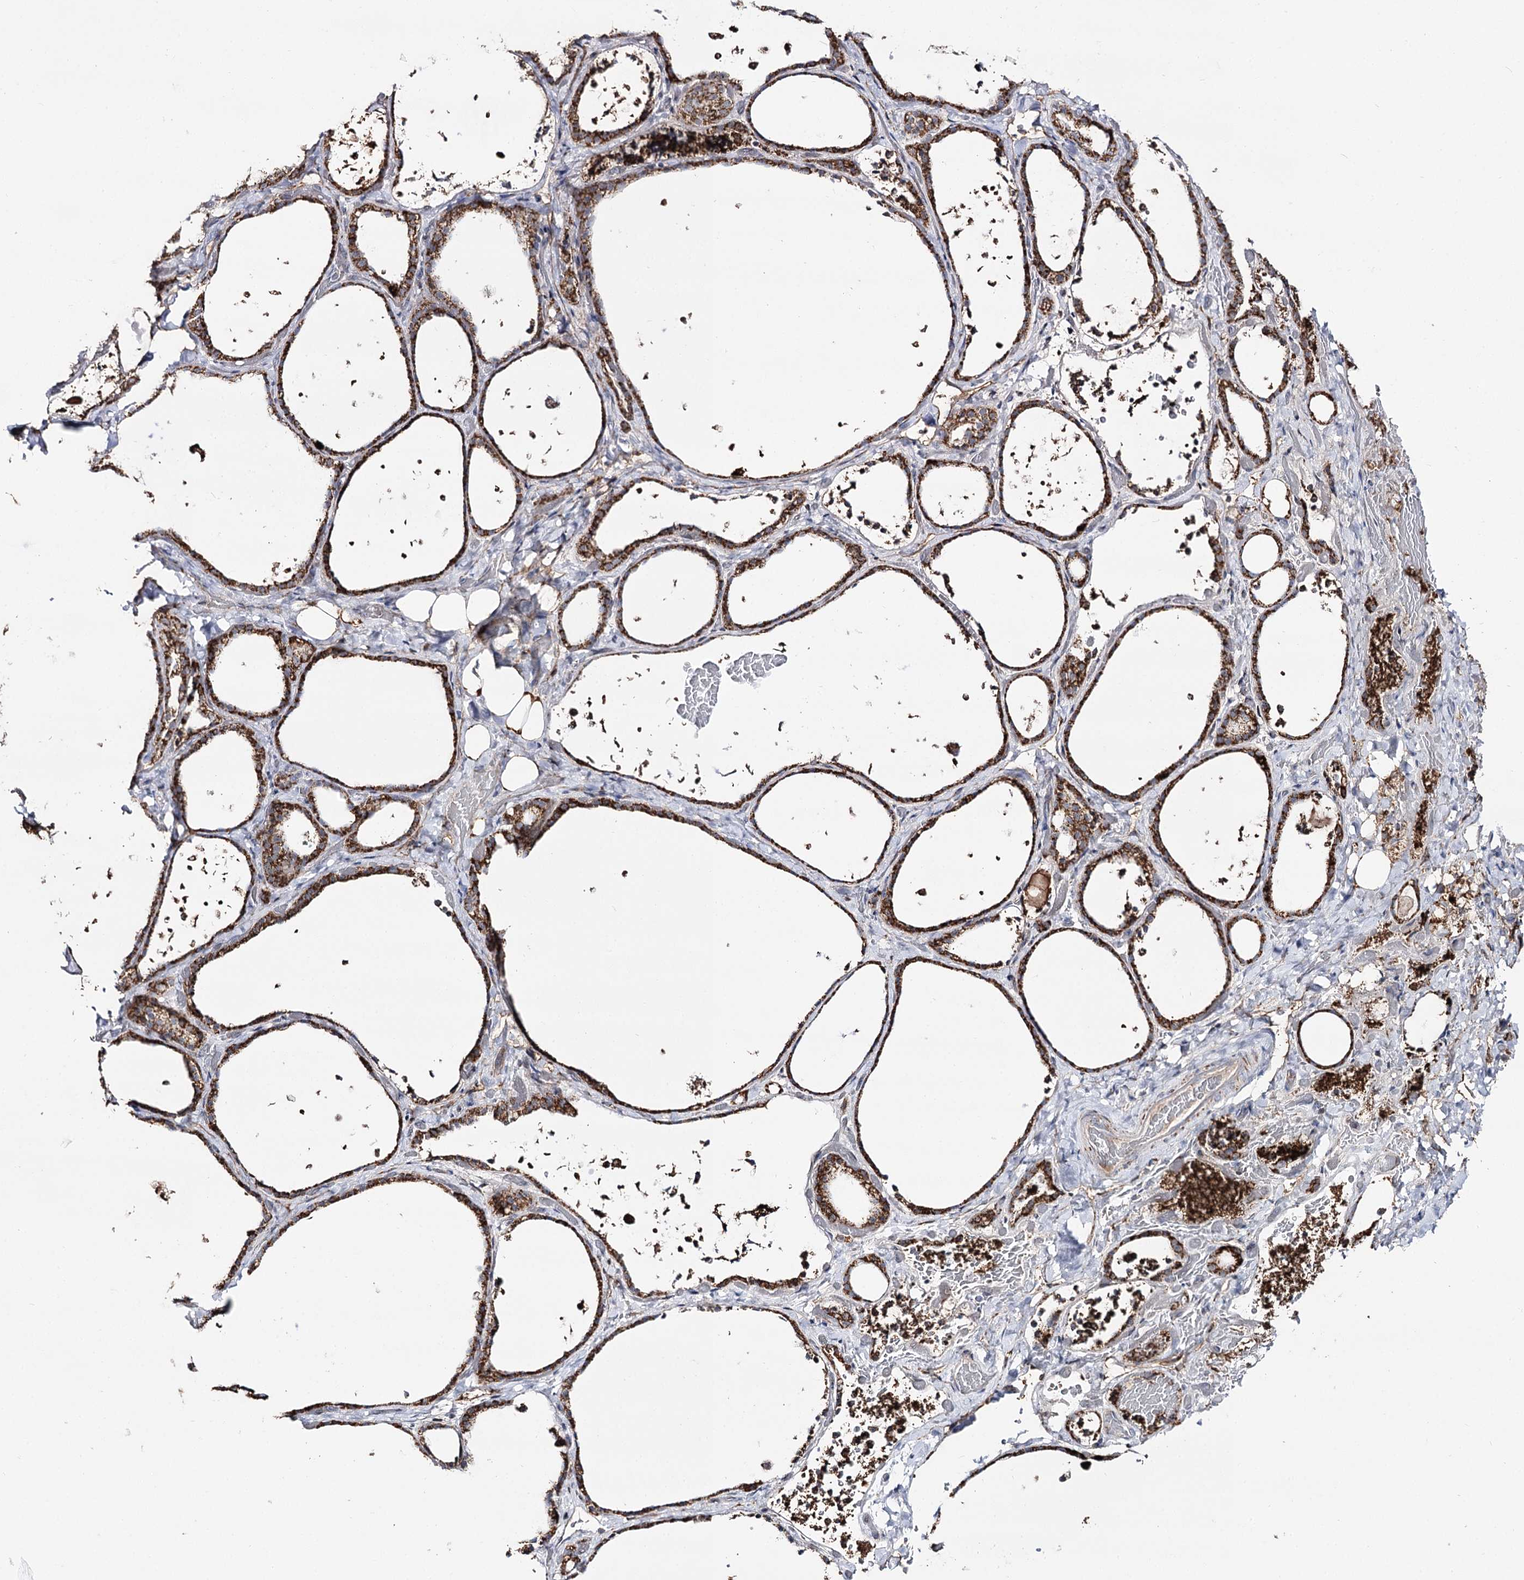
{"staining": {"intensity": "strong", "quantity": ">75%", "location": "cytoplasmic/membranous"}, "tissue": "thyroid gland", "cell_type": "Glandular cells", "image_type": "normal", "snomed": [{"axis": "morphology", "description": "Normal tissue, NOS"}, {"axis": "topography", "description": "Thyroid gland"}], "caption": "Immunohistochemistry photomicrograph of benign thyroid gland stained for a protein (brown), which reveals high levels of strong cytoplasmic/membranous positivity in about >75% of glandular cells.", "gene": "CBR4", "patient": {"sex": "female", "age": 44}}